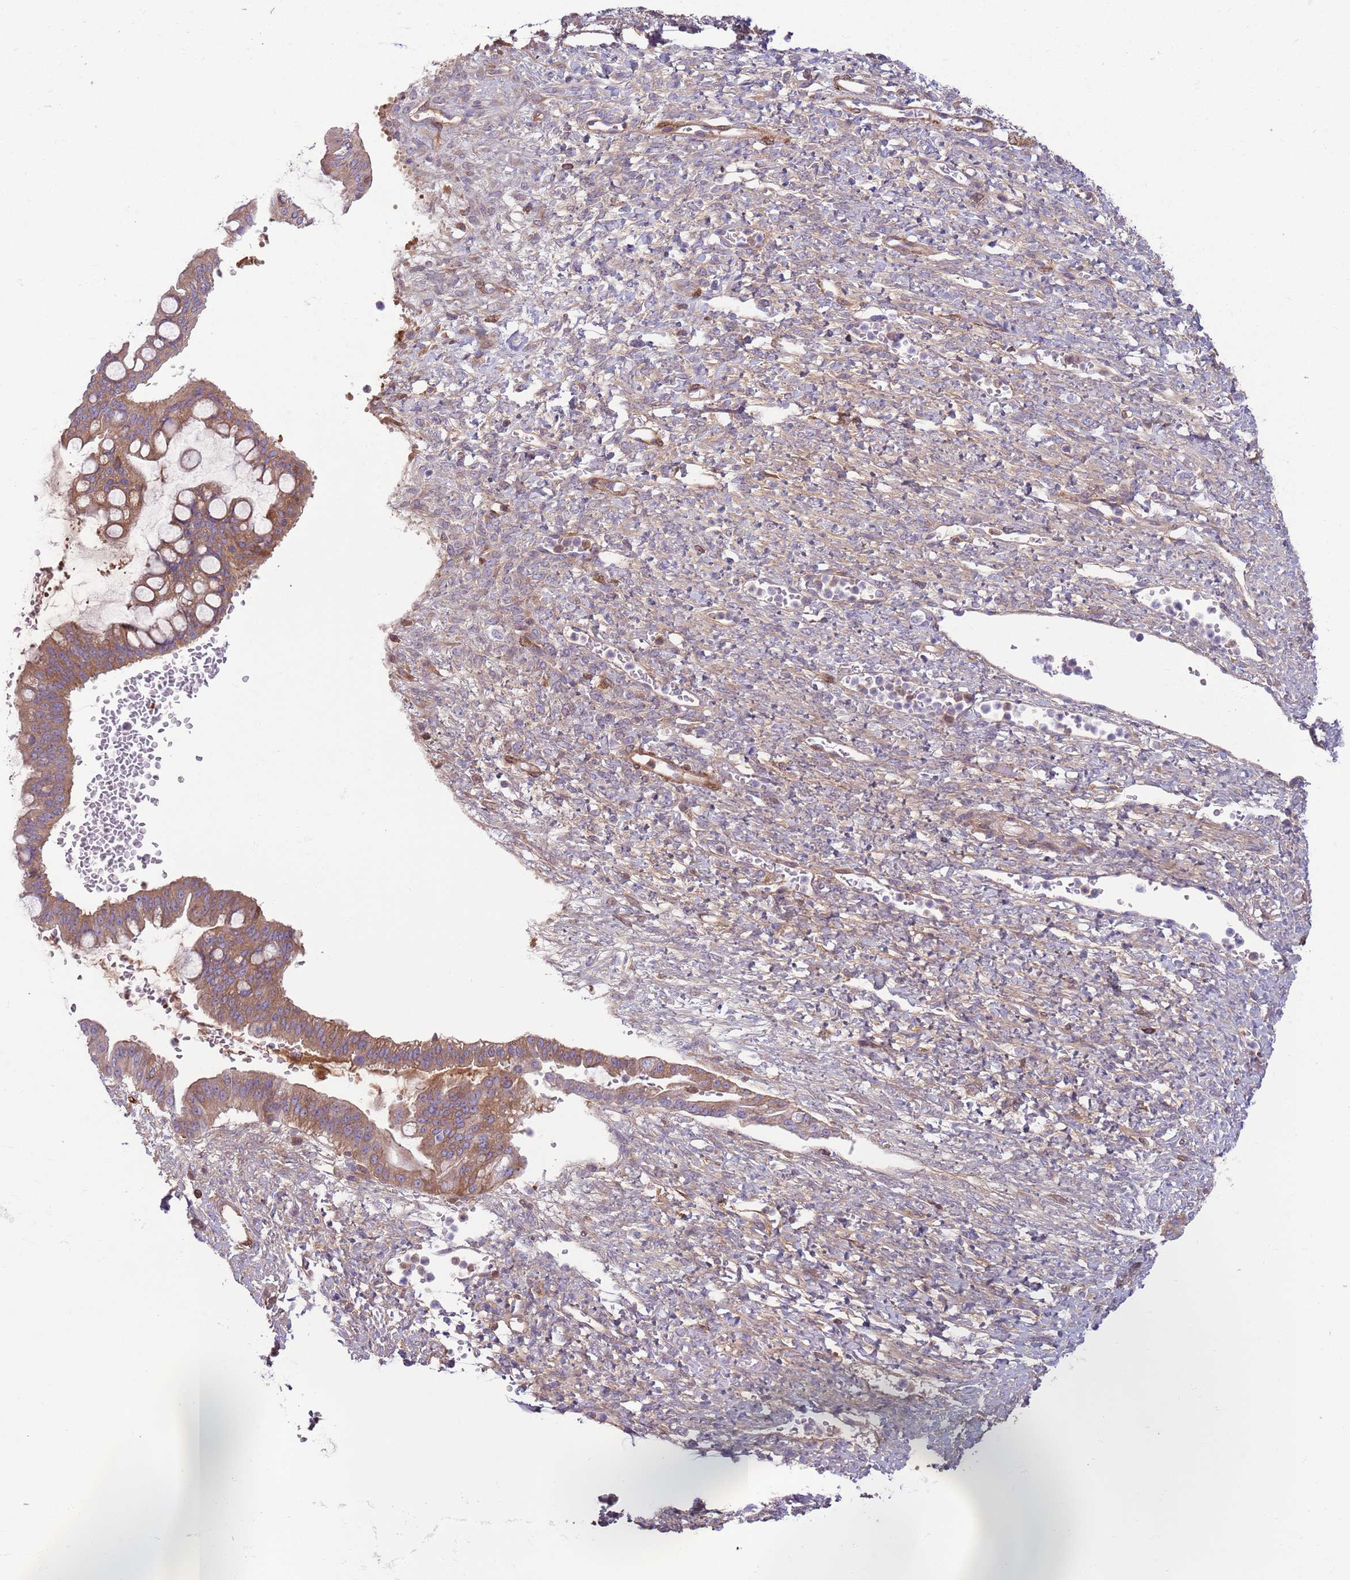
{"staining": {"intensity": "moderate", "quantity": ">75%", "location": "cytoplasmic/membranous"}, "tissue": "ovarian cancer", "cell_type": "Tumor cells", "image_type": "cancer", "snomed": [{"axis": "morphology", "description": "Cystadenocarcinoma, mucinous, NOS"}, {"axis": "topography", "description": "Ovary"}], "caption": "Human ovarian cancer stained with a protein marker reveals moderate staining in tumor cells.", "gene": "CFH", "patient": {"sex": "female", "age": 73}}